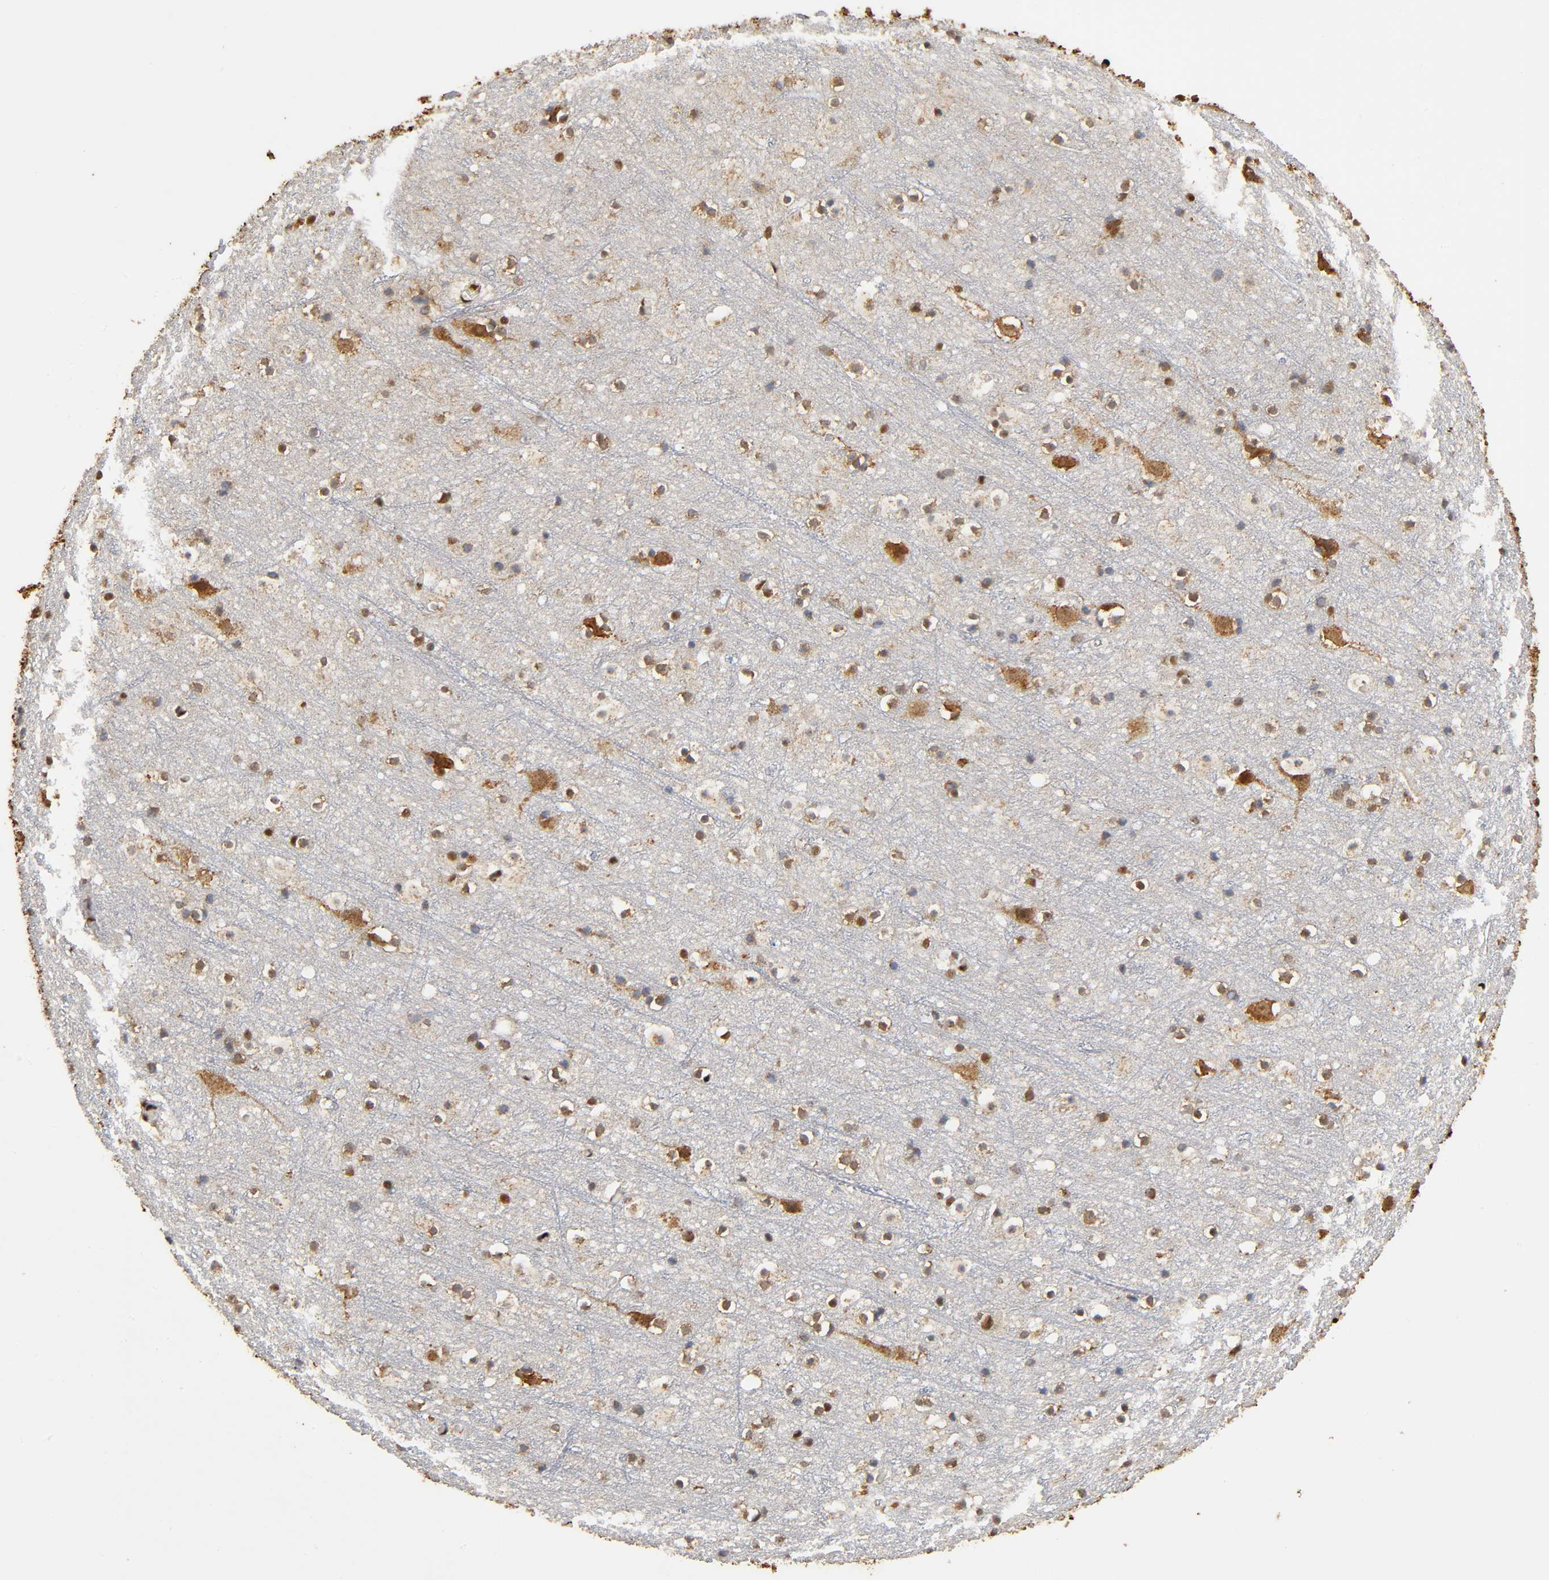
{"staining": {"intensity": "strong", "quantity": ">75%", "location": "nuclear"}, "tissue": "cerebral cortex", "cell_type": "Endothelial cells", "image_type": "normal", "snomed": [{"axis": "morphology", "description": "Normal tissue, NOS"}, {"axis": "topography", "description": "Cerebral cortex"}], "caption": "This micrograph displays benign cerebral cortex stained with immunohistochemistry (IHC) to label a protein in brown. The nuclear of endothelial cells show strong positivity for the protein. Nuclei are counter-stained blue.", "gene": "RNF122", "patient": {"sex": "male", "age": 45}}